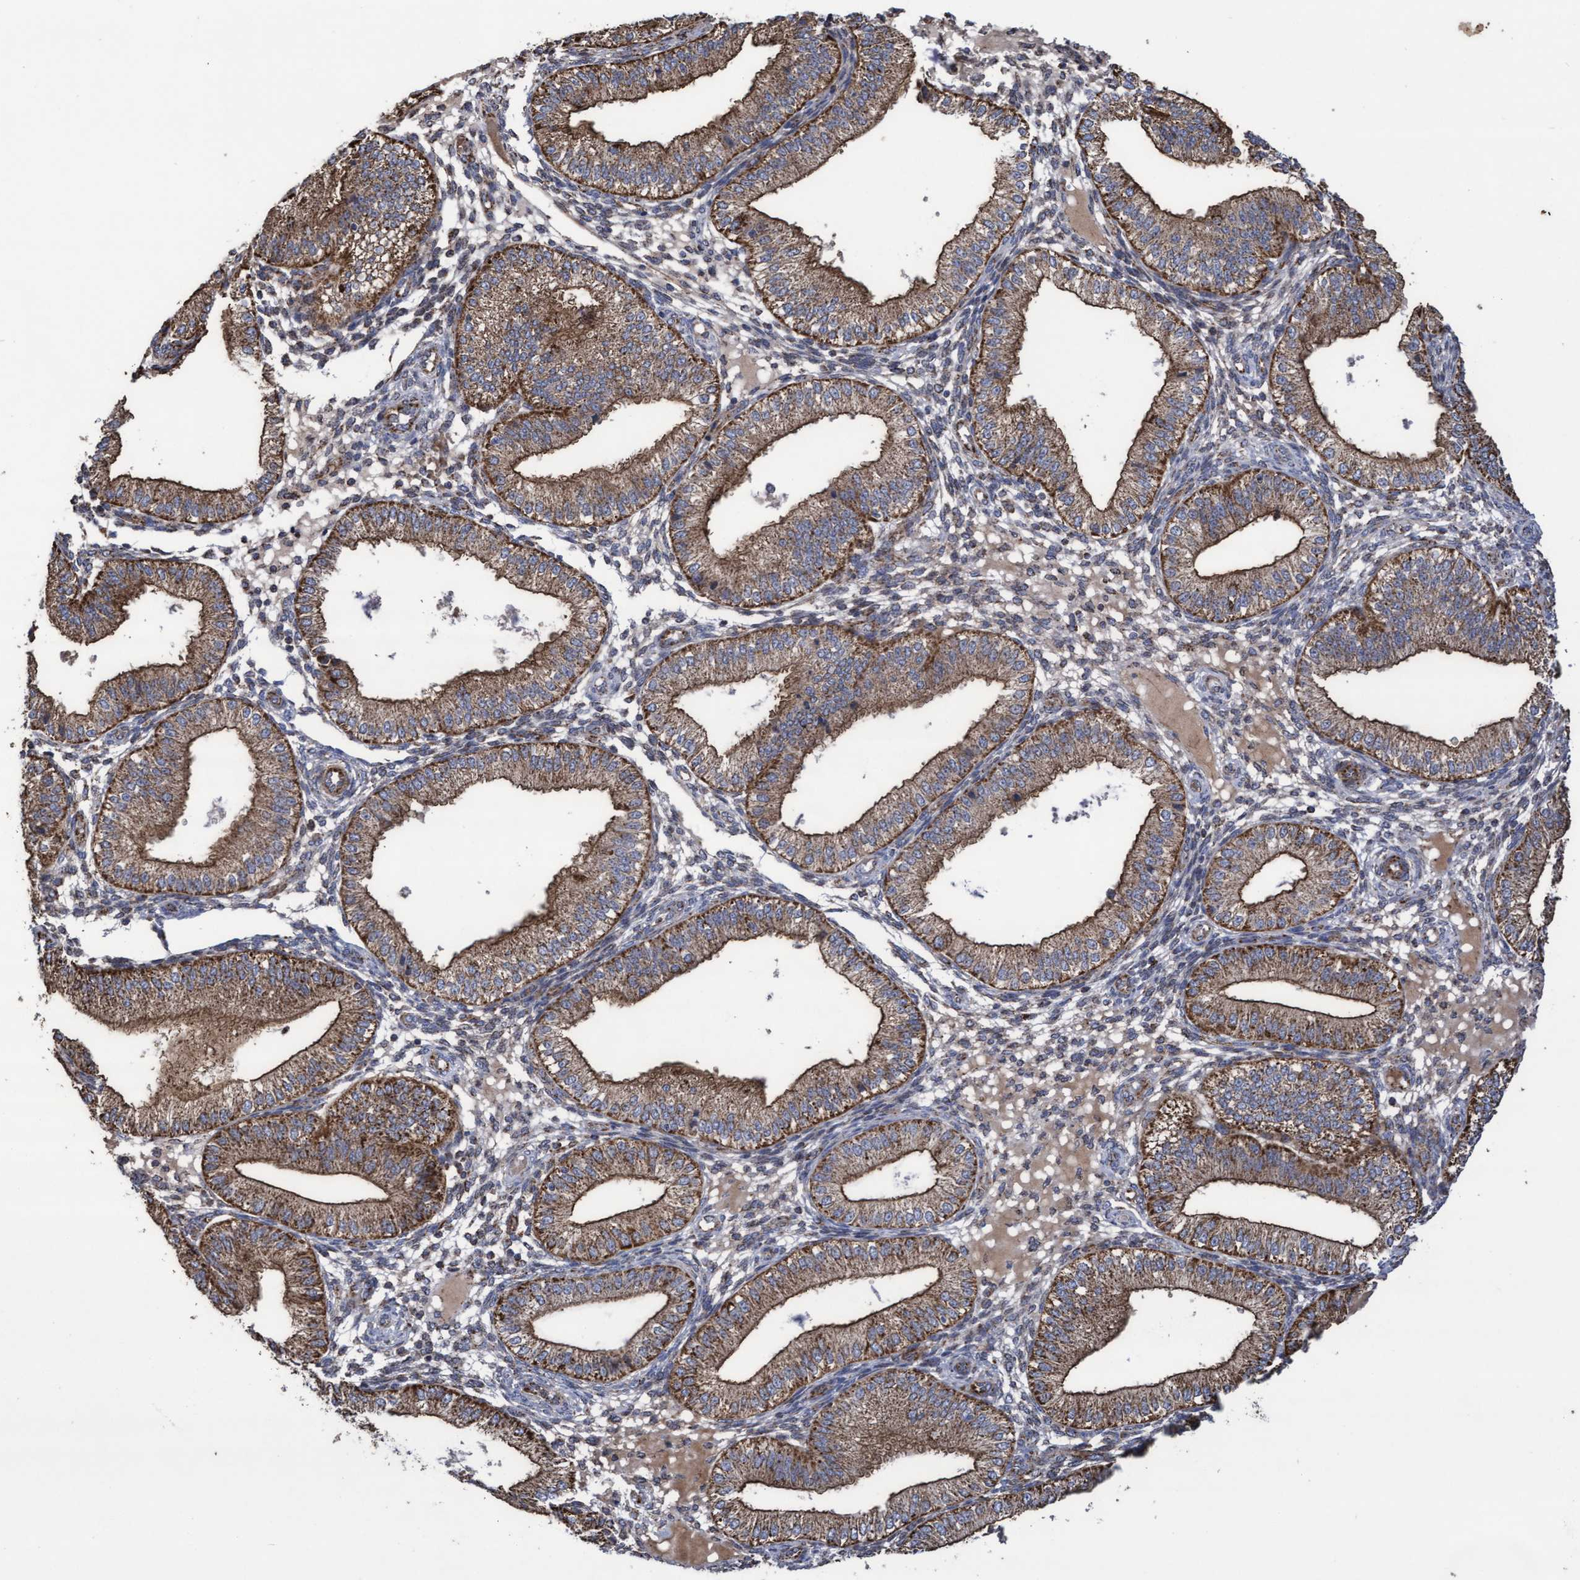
{"staining": {"intensity": "weak", "quantity": "<25%", "location": "cytoplasmic/membranous"}, "tissue": "endometrium", "cell_type": "Cells in endometrial stroma", "image_type": "normal", "snomed": [{"axis": "morphology", "description": "Normal tissue, NOS"}, {"axis": "topography", "description": "Endometrium"}], "caption": "High magnification brightfield microscopy of unremarkable endometrium stained with DAB (3,3'-diaminobenzidine) (brown) and counterstained with hematoxylin (blue): cells in endometrial stroma show no significant staining.", "gene": "COBL", "patient": {"sex": "female", "age": 39}}